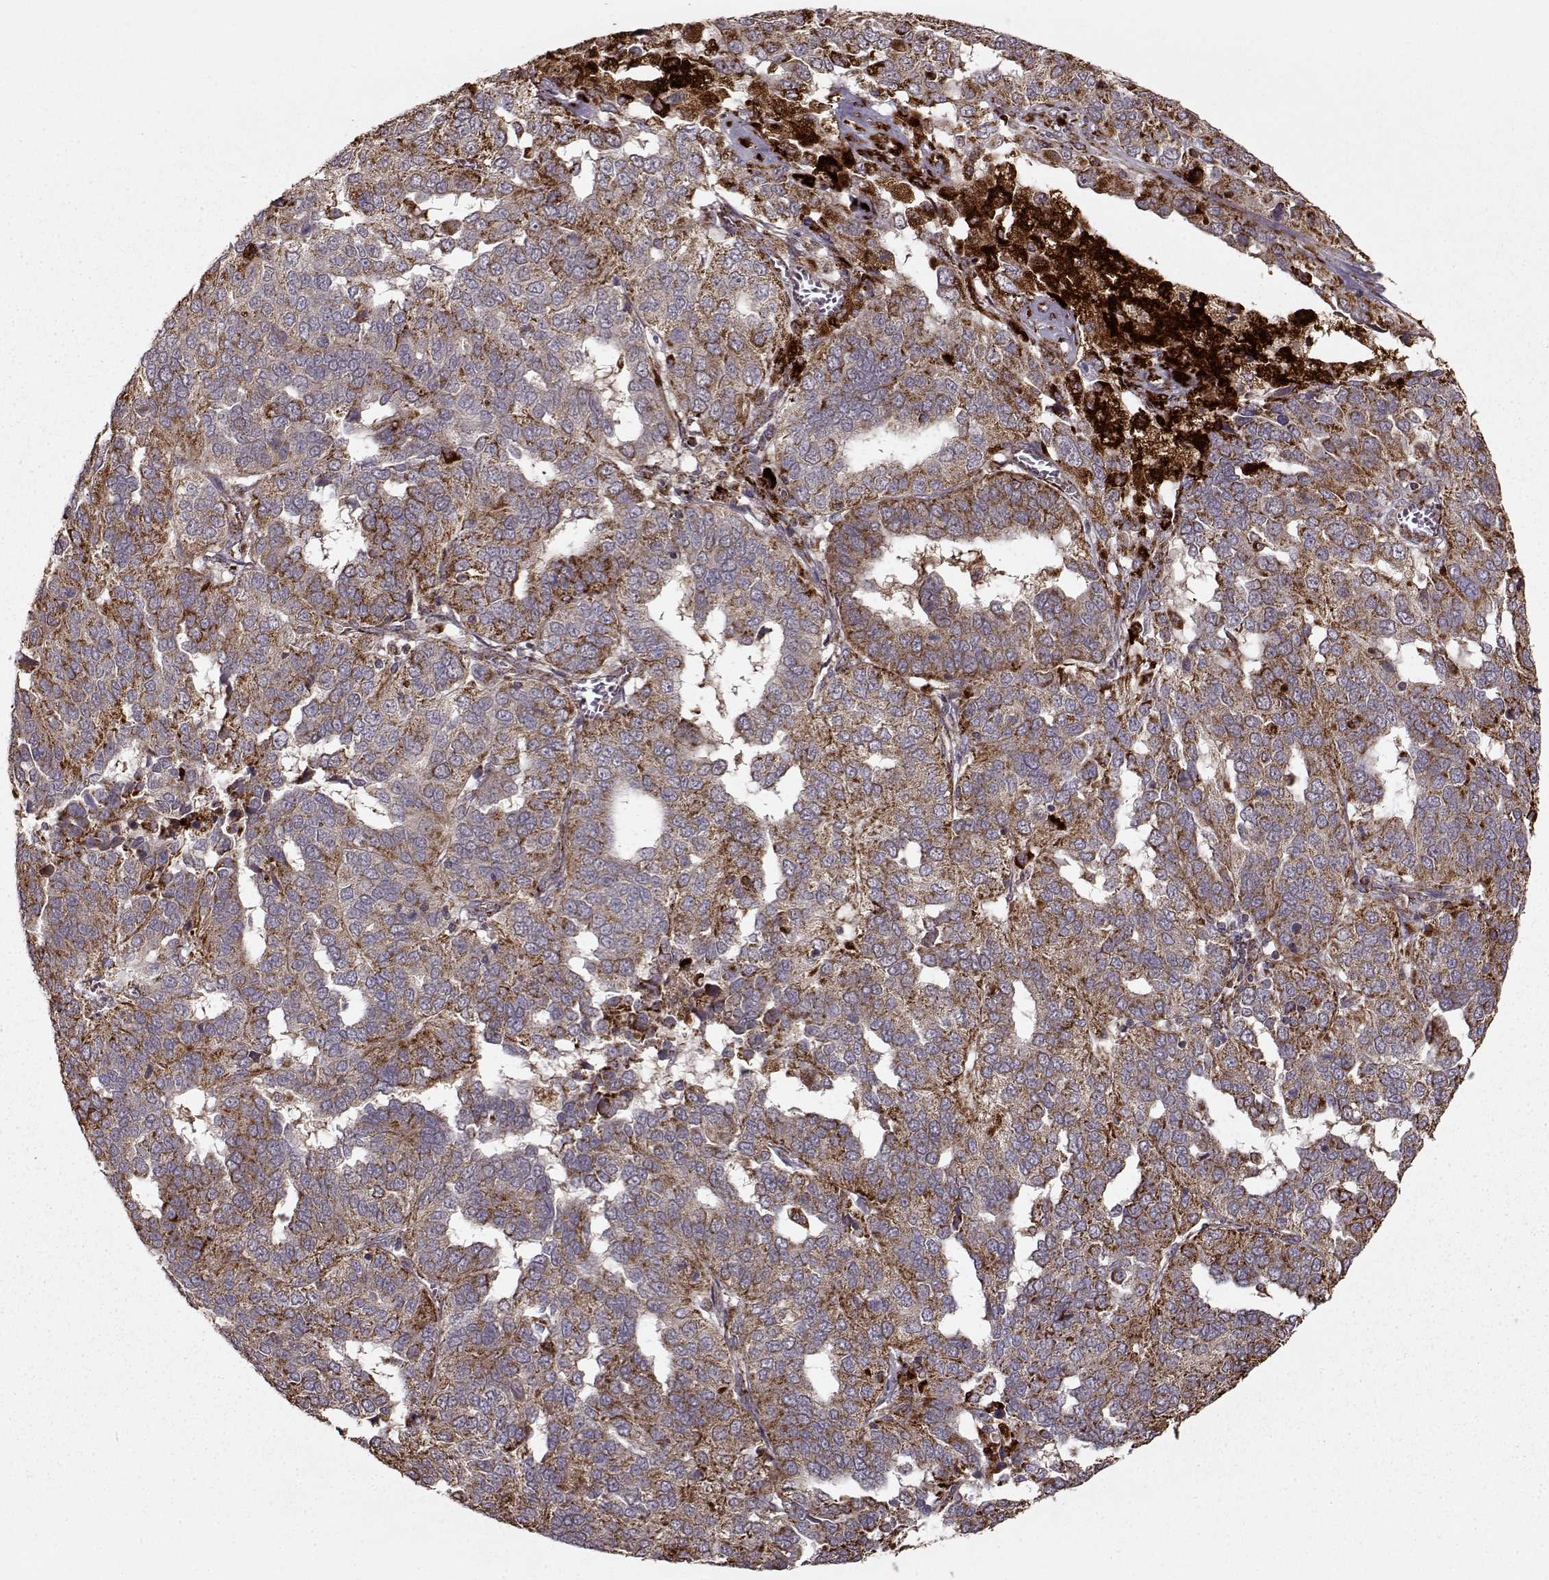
{"staining": {"intensity": "moderate", "quantity": ">75%", "location": "cytoplasmic/membranous"}, "tissue": "ovarian cancer", "cell_type": "Tumor cells", "image_type": "cancer", "snomed": [{"axis": "morphology", "description": "Carcinoma, endometroid"}, {"axis": "topography", "description": "Soft tissue"}, {"axis": "topography", "description": "Ovary"}], "caption": "Ovarian endometroid carcinoma stained with DAB (3,3'-diaminobenzidine) immunohistochemistry (IHC) reveals medium levels of moderate cytoplasmic/membranous staining in approximately >75% of tumor cells.", "gene": "CMTM3", "patient": {"sex": "female", "age": 52}}